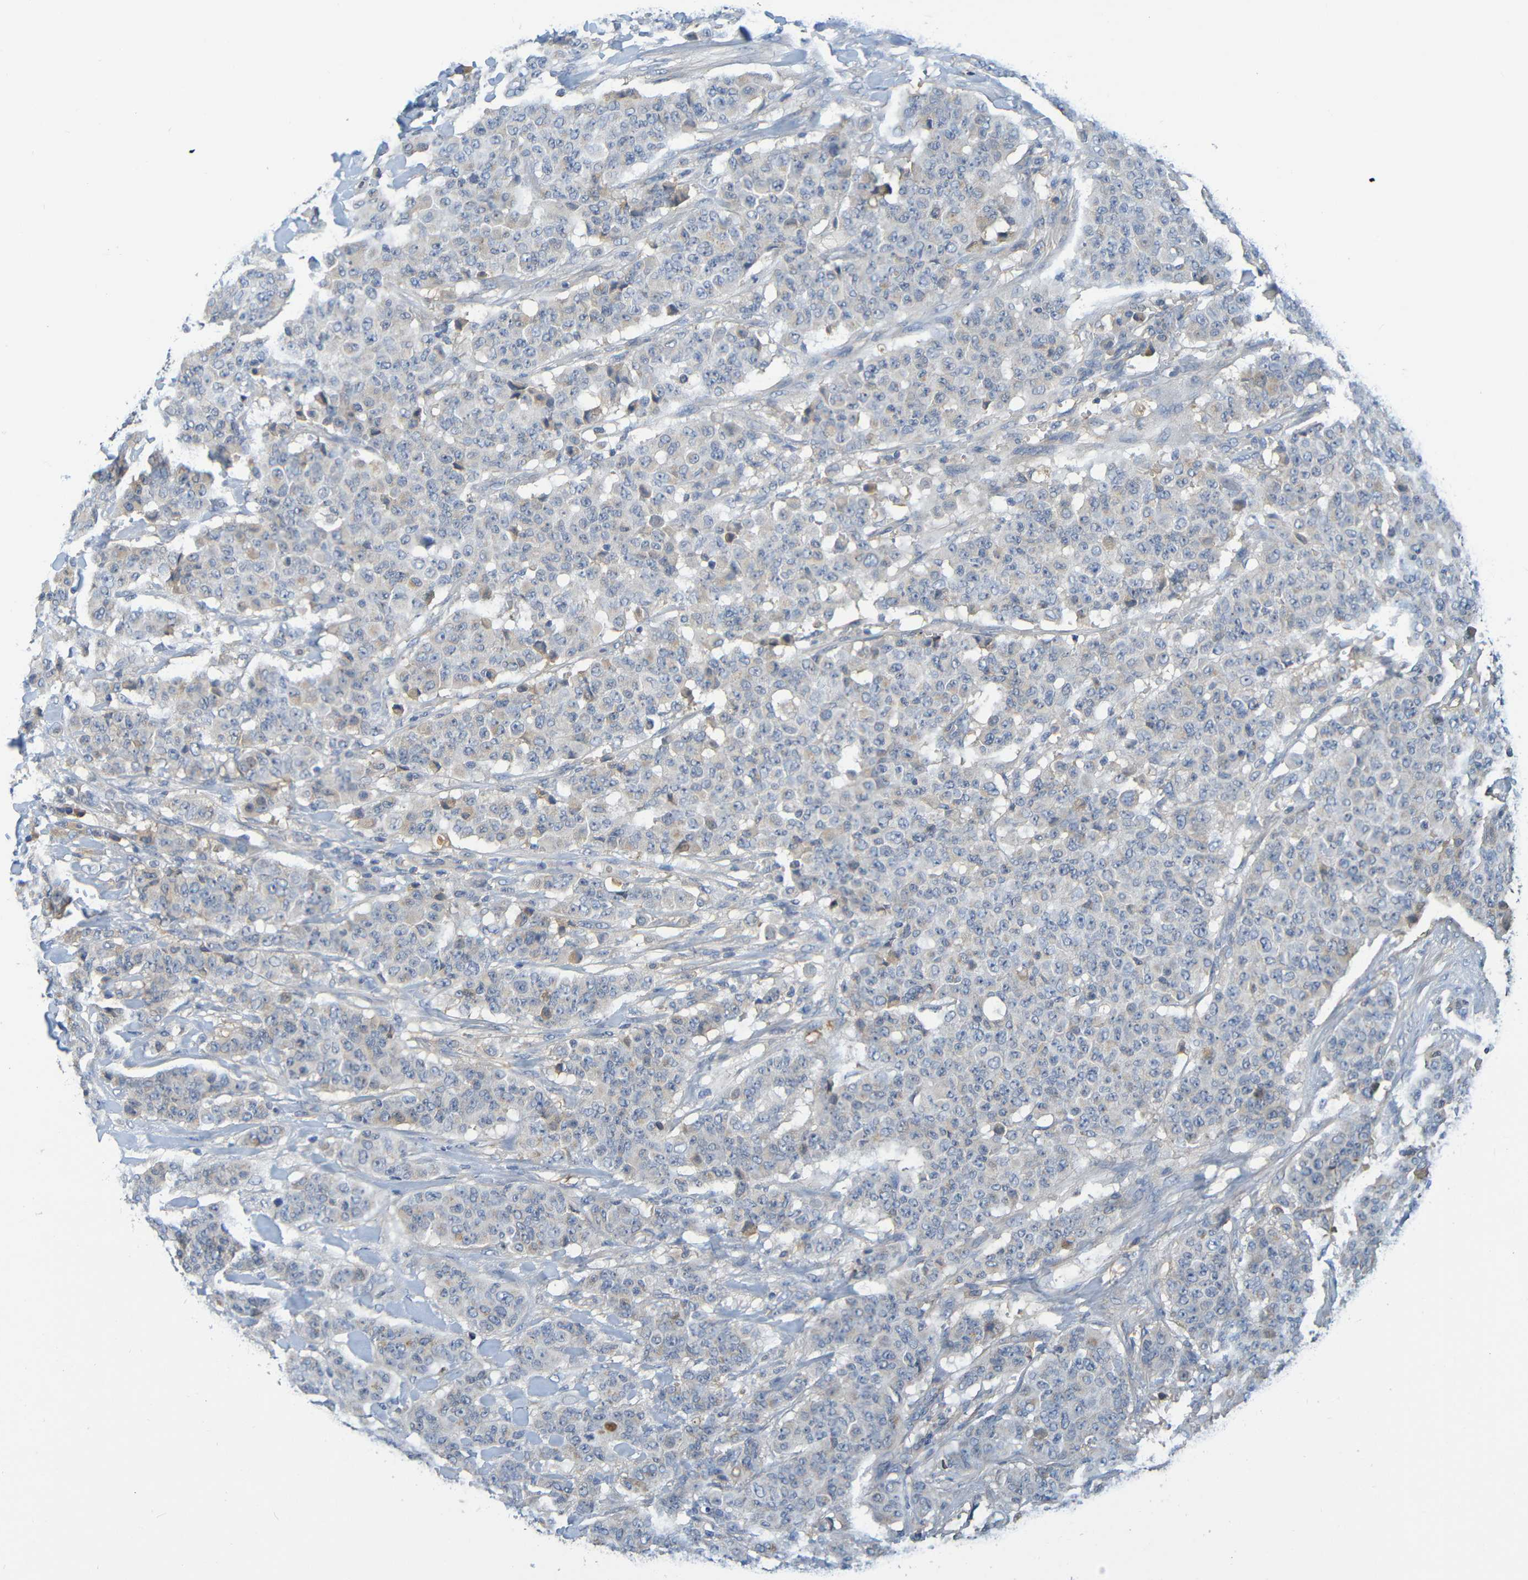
{"staining": {"intensity": "weak", "quantity": "<25%", "location": "cytoplasmic/membranous"}, "tissue": "breast cancer", "cell_type": "Tumor cells", "image_type": "cancer", "snomed": [{"axis": "morphology", "description": "Duct carcinoma"}, {"axis": "topography", "description": "Breast"}], "caption": "IHC image of breast cancer (intraductal carcinoma) stained for a protein (brown), which demonstrates no staining in tumor cells. Nuclei are stained in blue.", "gene": "C1QA", "patient": {"sex": "female", "age": 40}}